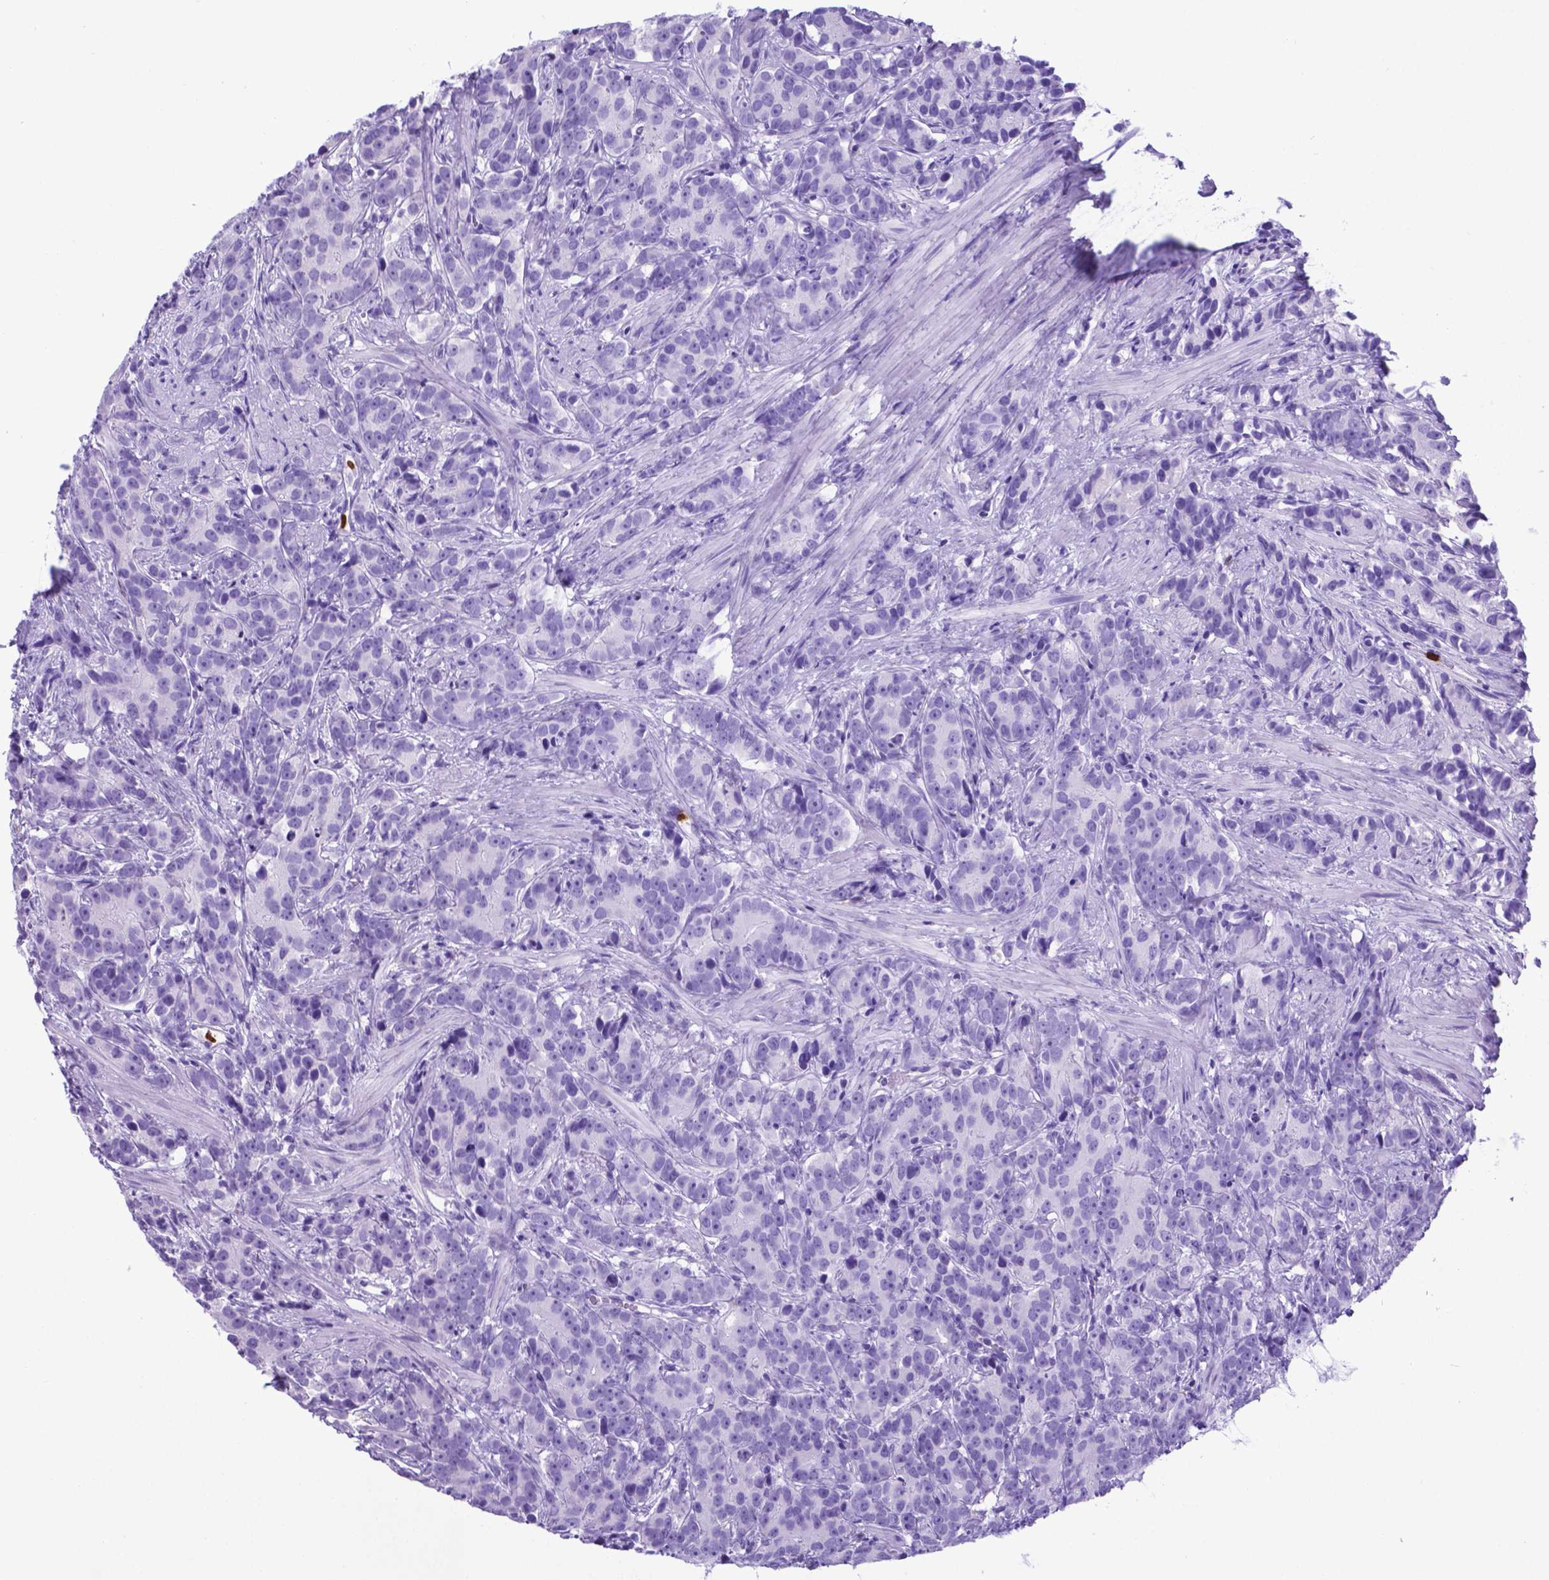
{"staining": {"intensity": "negative", "quantity": "none", "location": "none"}, "tissue": "prostate cancer", "cell_type": "Tumor cells", "image_type": "cancer", "snomed": [{"axis": "morphology", "description": "Adenocarcinoma, High grade"}, {"axis": "topography", "description": "Prostate"}], "caption": "Prostate cancer stained for a protein using immunohistochemistry shows no staining tumor cells.", "gene": "LZTR1", "patient": {"sex": "male", "age": 90}}